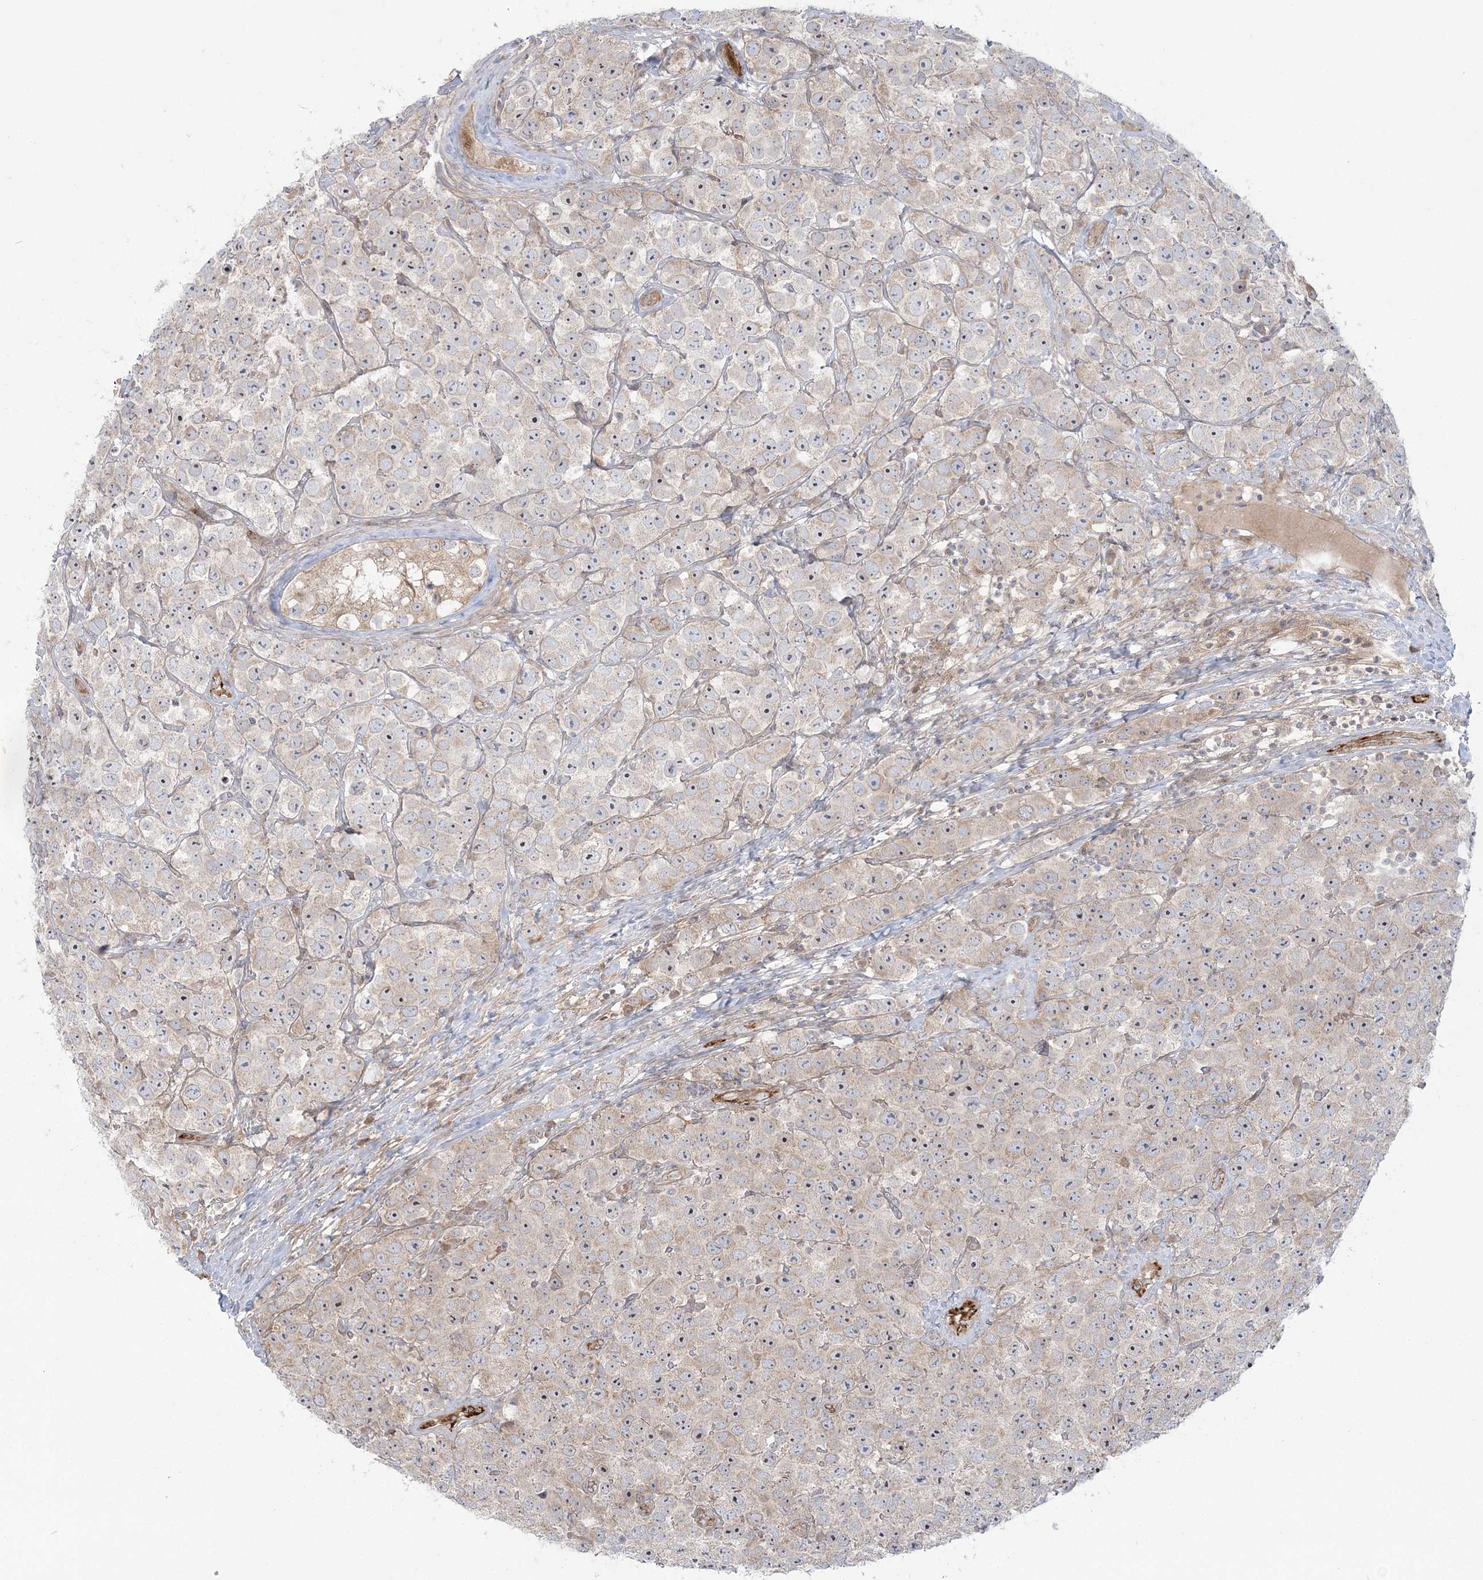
{"staining": {"intensity": "weak", "quantity": "<25%", "location": "cytoplasmic/membranous"}, "tissue": "testis cancer", "cell_type": "Tumor cells", "image_type": "cancer", "snomed": [{"axis": "morphology", "description": "Seminoma, NOS"}, {"axis": "topography", "description": "Testis"}], "caption": "DAB immunohistochemical staining of human testis cancer (seminoma) displays no significant positivity in tumor cells. (Brightfield microscopy of DAB (3,3'-diaminobenzidine) immunohistochemistry (IHC) at high magnification).", "gene": "NUDT9", "patient": {"sex": "male", "age": 28}}